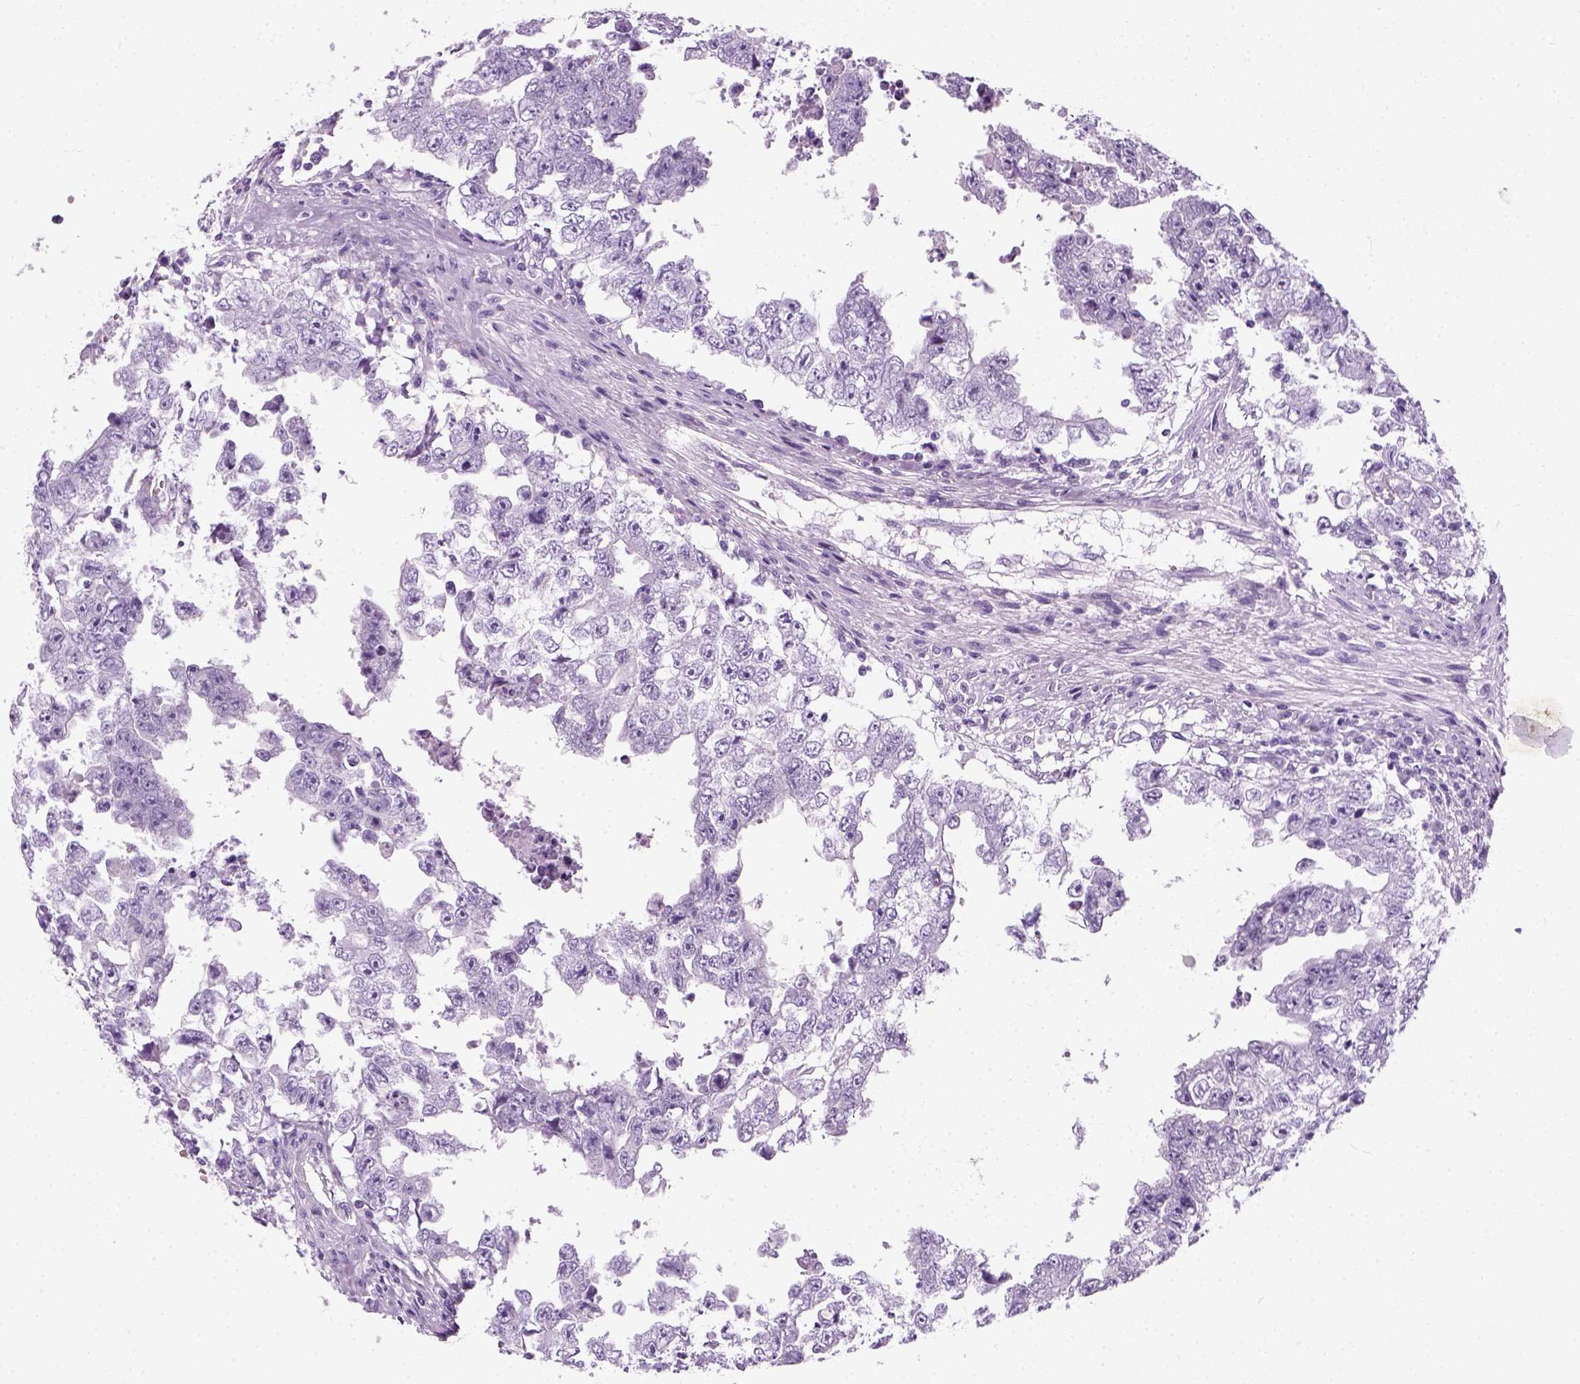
{"staining": {"intensity": "negative", "quantity": "none", "location": "none"}, "tissue": "testis cancer", "cell_type": "Tumor cells", "image_type": "cancer", "snomed": [{"axis": "morphology", "description": "Carcinoma, Embryonal, NOS"}, {"axis": "topography", "description": "Testis"}], "caption": "IHC image of neoplastic tissue: testis embryonal carcinoma stained with DAB (3,3'-diaminobenzidine) shows no significant protein positivity in tumor cells. (Brightfield microscopy of DAB (3,3'-diaminobenzidine) IHC at high magnification).", "gene": "SLC12A5", "patient": {"sex": "male", "age": 36}}